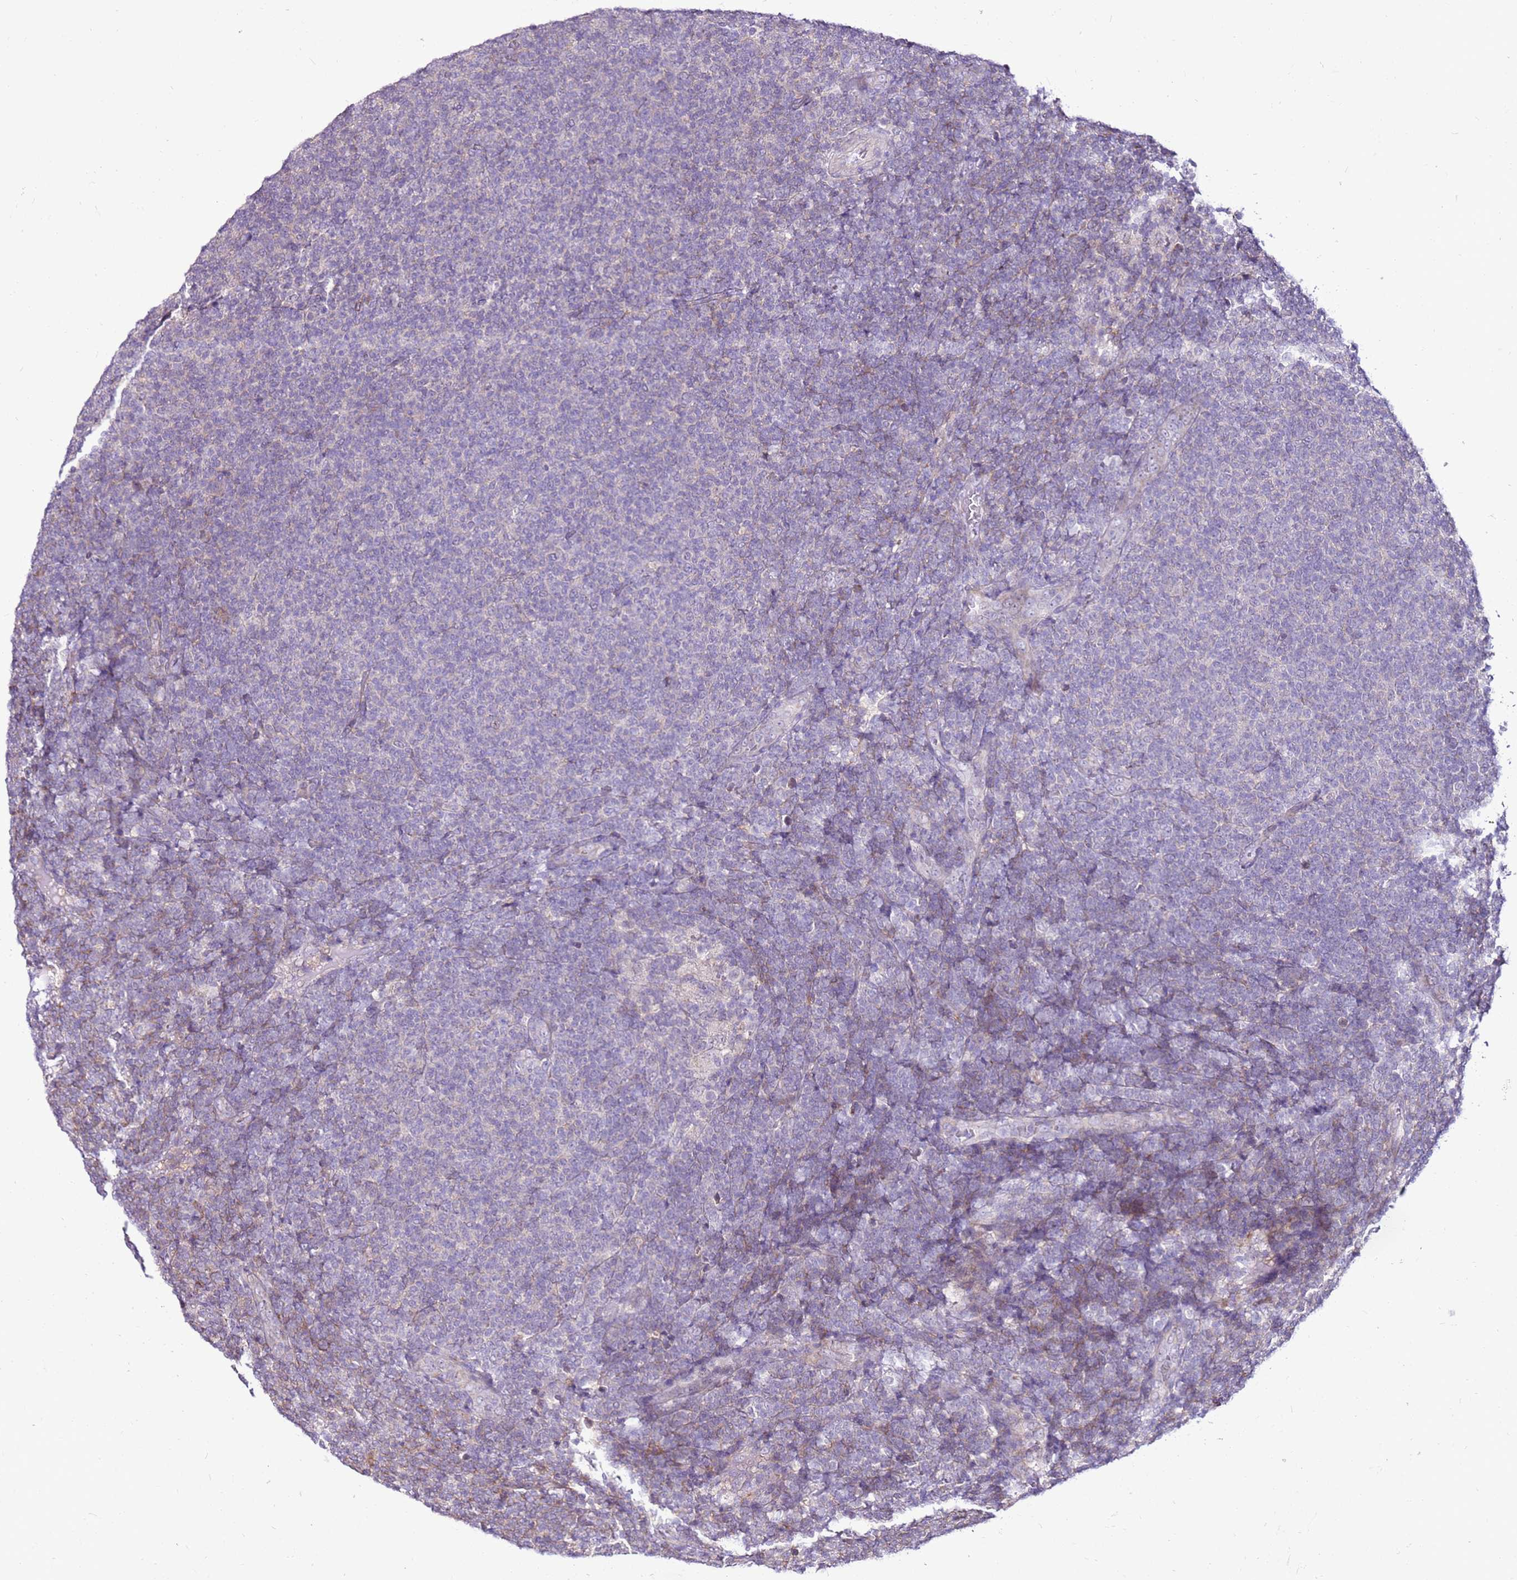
{"staining": {"intensity": "negative", "quantity": "none", "location": "none"}, "tissue": "lymphoma", "cell_type": "Tumor cells", "image_type": "cancer", "snomed": [{"axis": "morphology", "description": "Malignant lymphoma, non-Hodgkin's type, Low grade"}, {"axis": "topography", "description": "Lymph node"}], "caption": "Immunohistochemical staining of human malignant lymphoma, non-Hodgkin's type (low-grade) reveals no significant positivity in tumor cells.", "gene": "SLC38A5", "patient": {"sex": "male", "age": 66}}